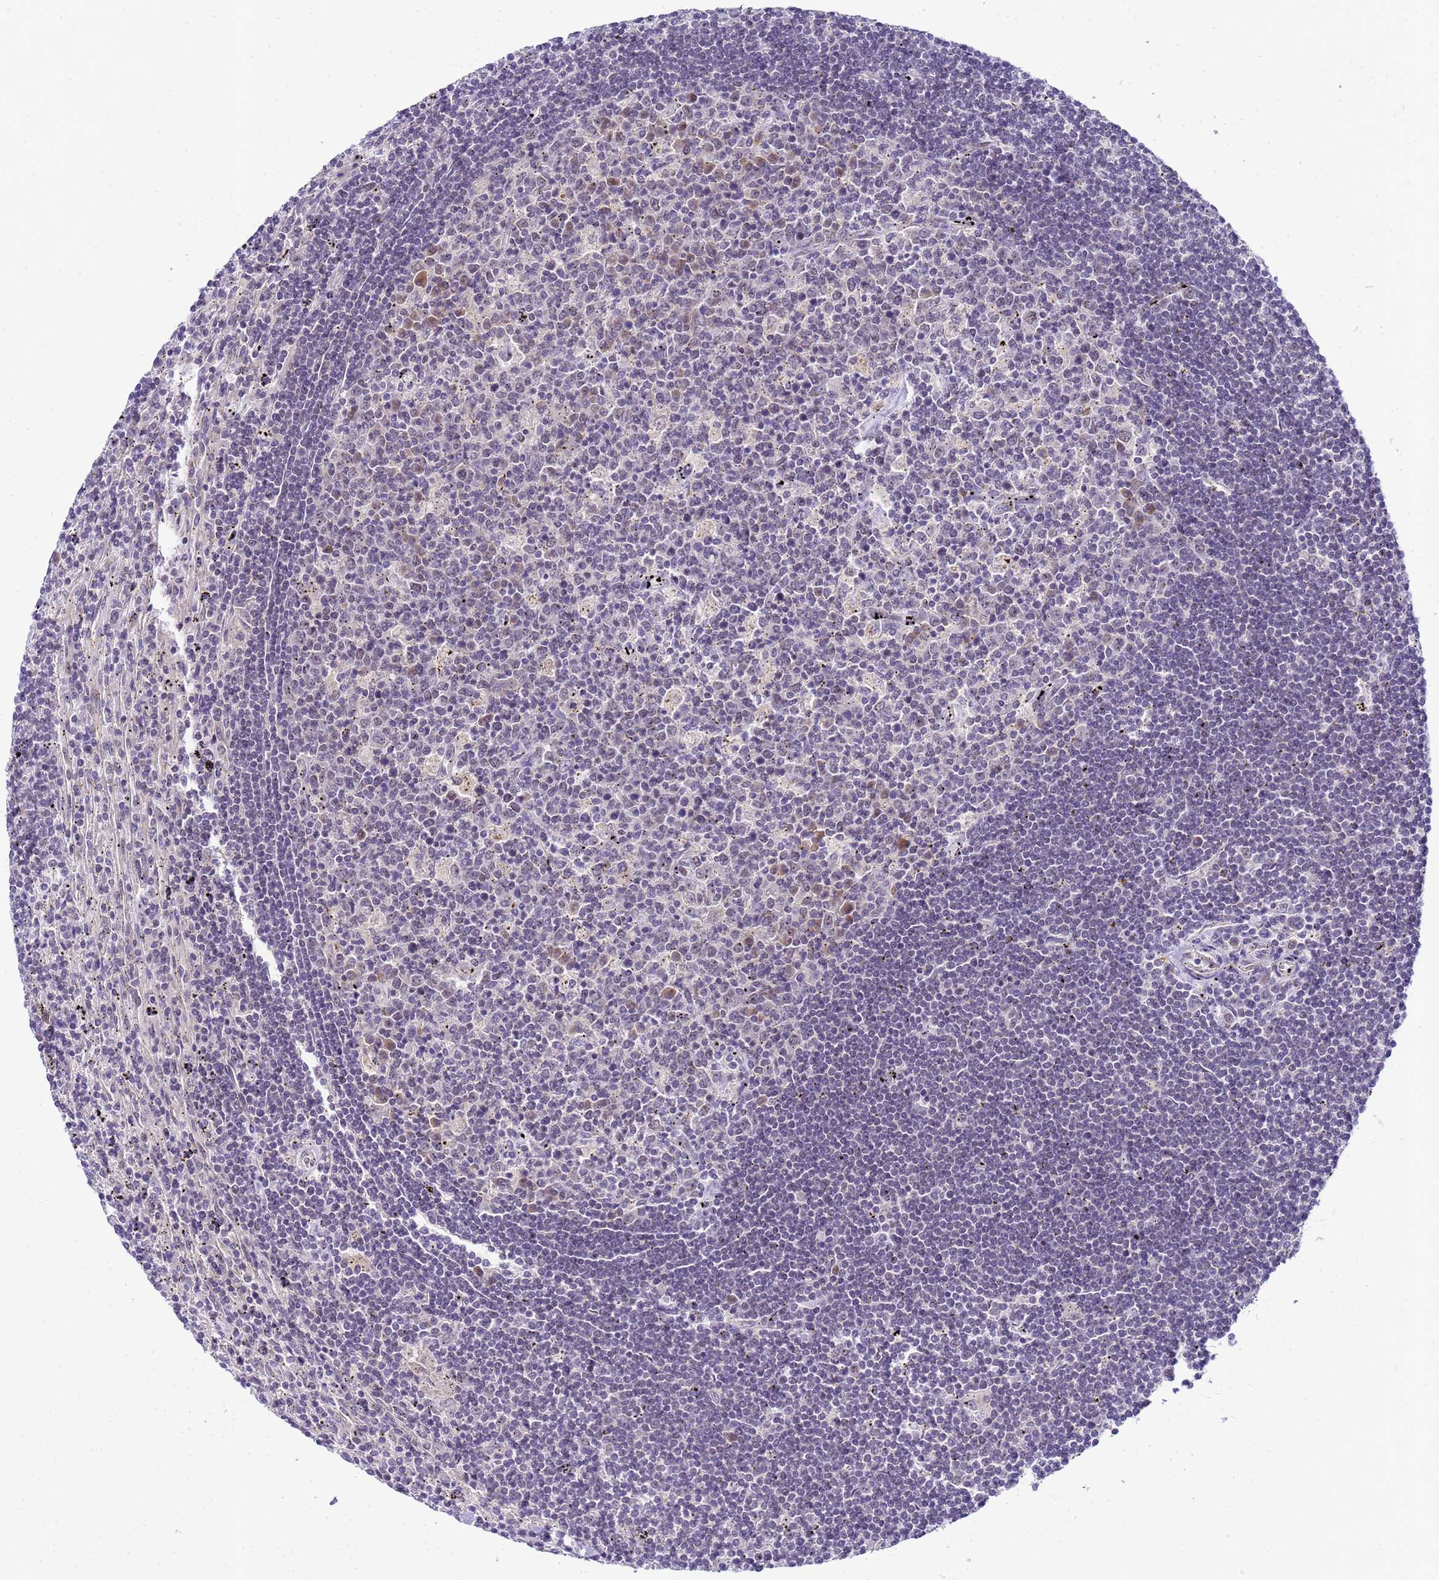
{"staining": {"intensity": "negative", "quantity": "none", "location": "none"}, "tissue": "lymphoma", "cell_type": "Tumor cells", "image_type": "cancer", "snomed": [{"axis": "morphology", "description": "Malignant lymphoma, non-Hodgkin's type, Low grade"}, {"axis": "topography", "description": "Spleen"}], "caption": "This is an IHC micrograph of human lymphoma. There is no staining in tumor cells.", "gene": "C19orf47", "patient": {"sex": "male", "age": 76}}